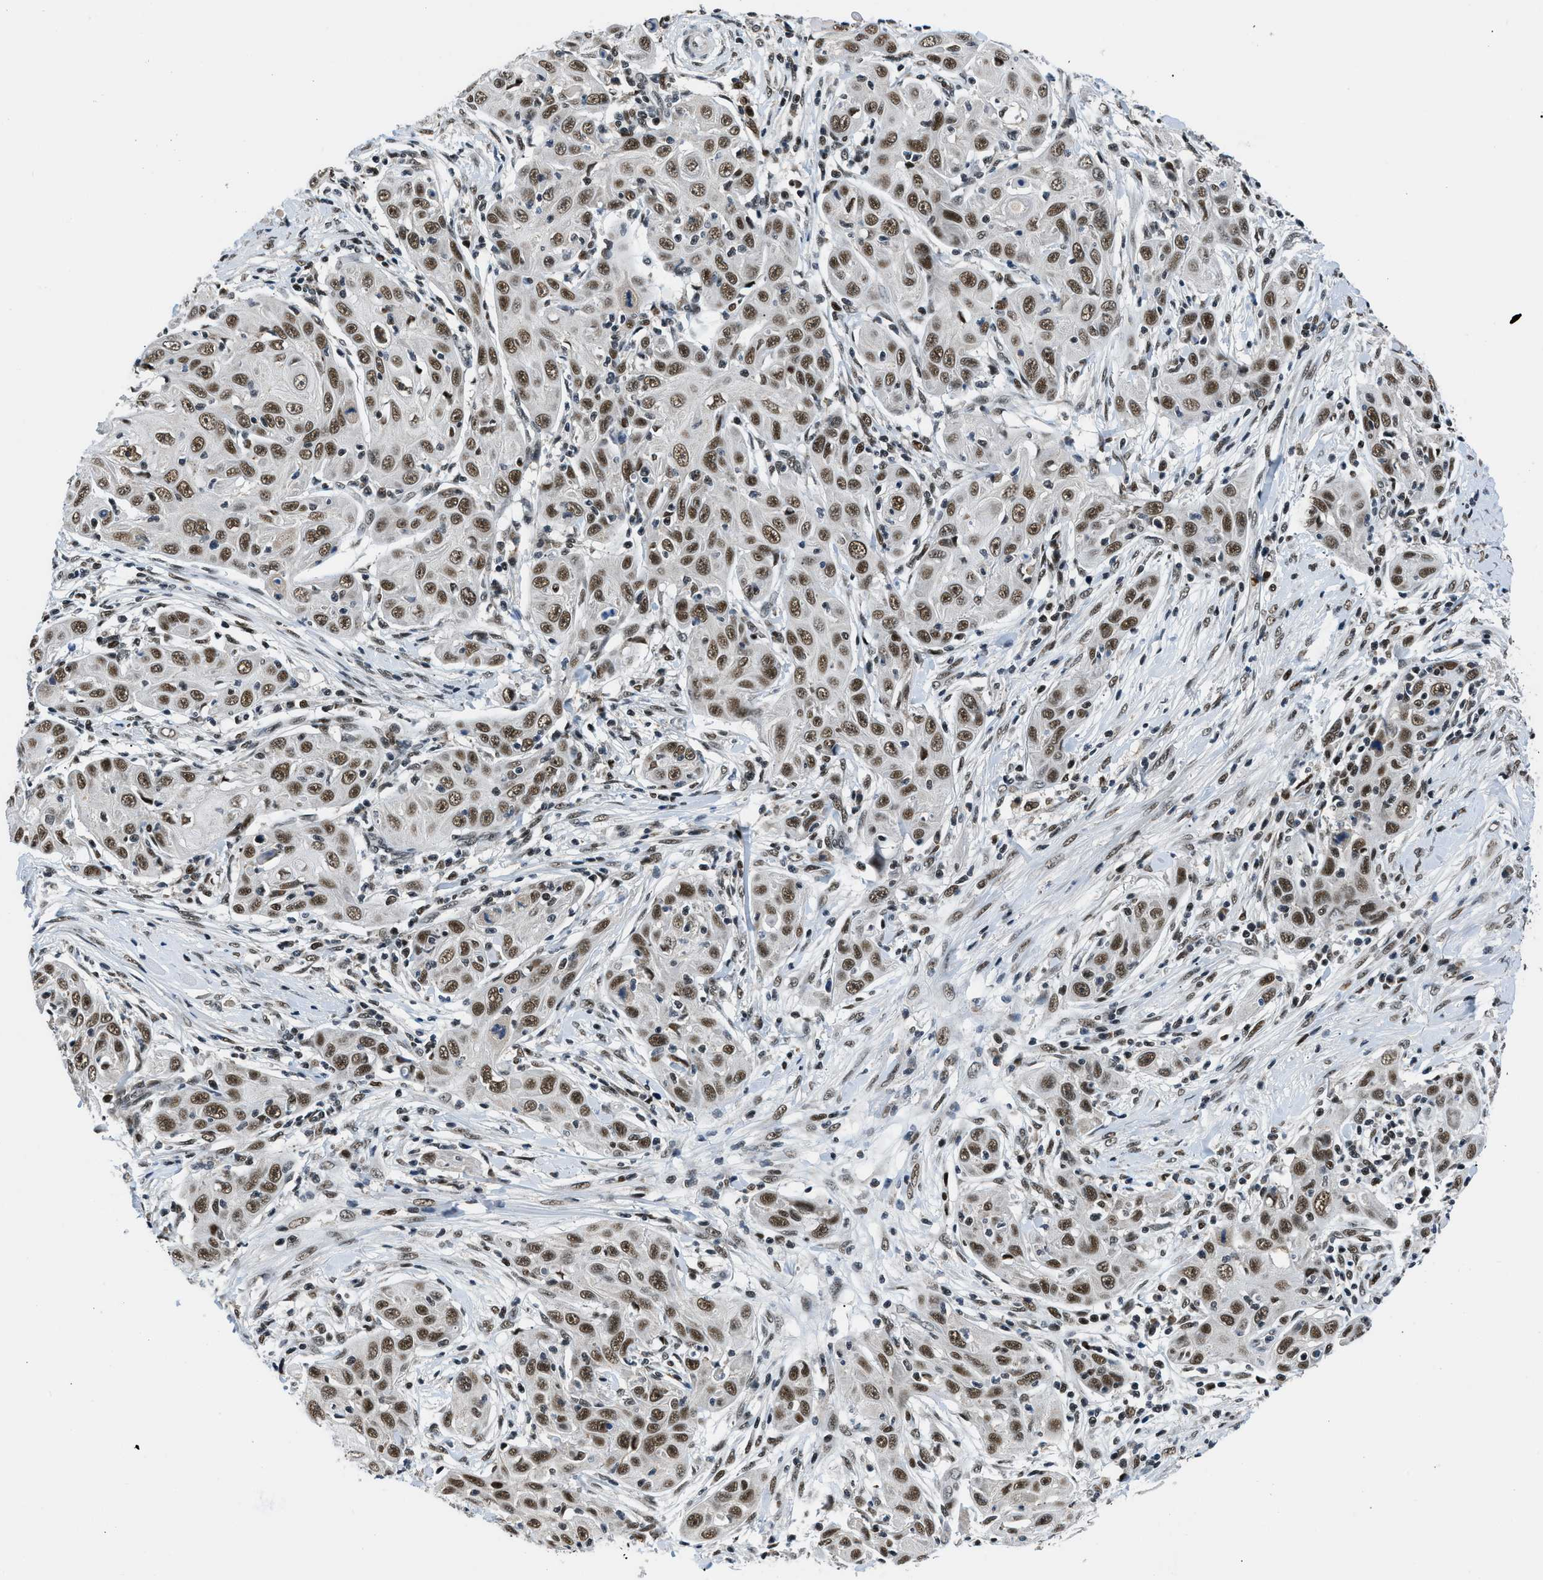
{"staining": {"intensity": "strong", "quantity": ">75%", "location": "nuclear"}, "tissue": "skin cancer", "cell_type": "Tumor cells", "image_type": "cancer", "snomed": [{"axis": "morphology", "description": "Squamous cell carcinoma, NOS"}, {"axis": "topography", "description": "Skin"}], "caption": "IHC (DAB (3,3'-diaminobenzidine)) staining of human skin cancer reveals strong nuclear protein positivity in about >75% of tumor cells.", "gene": "KDM3B", "patient": {"sex": "female", "age": 88}}